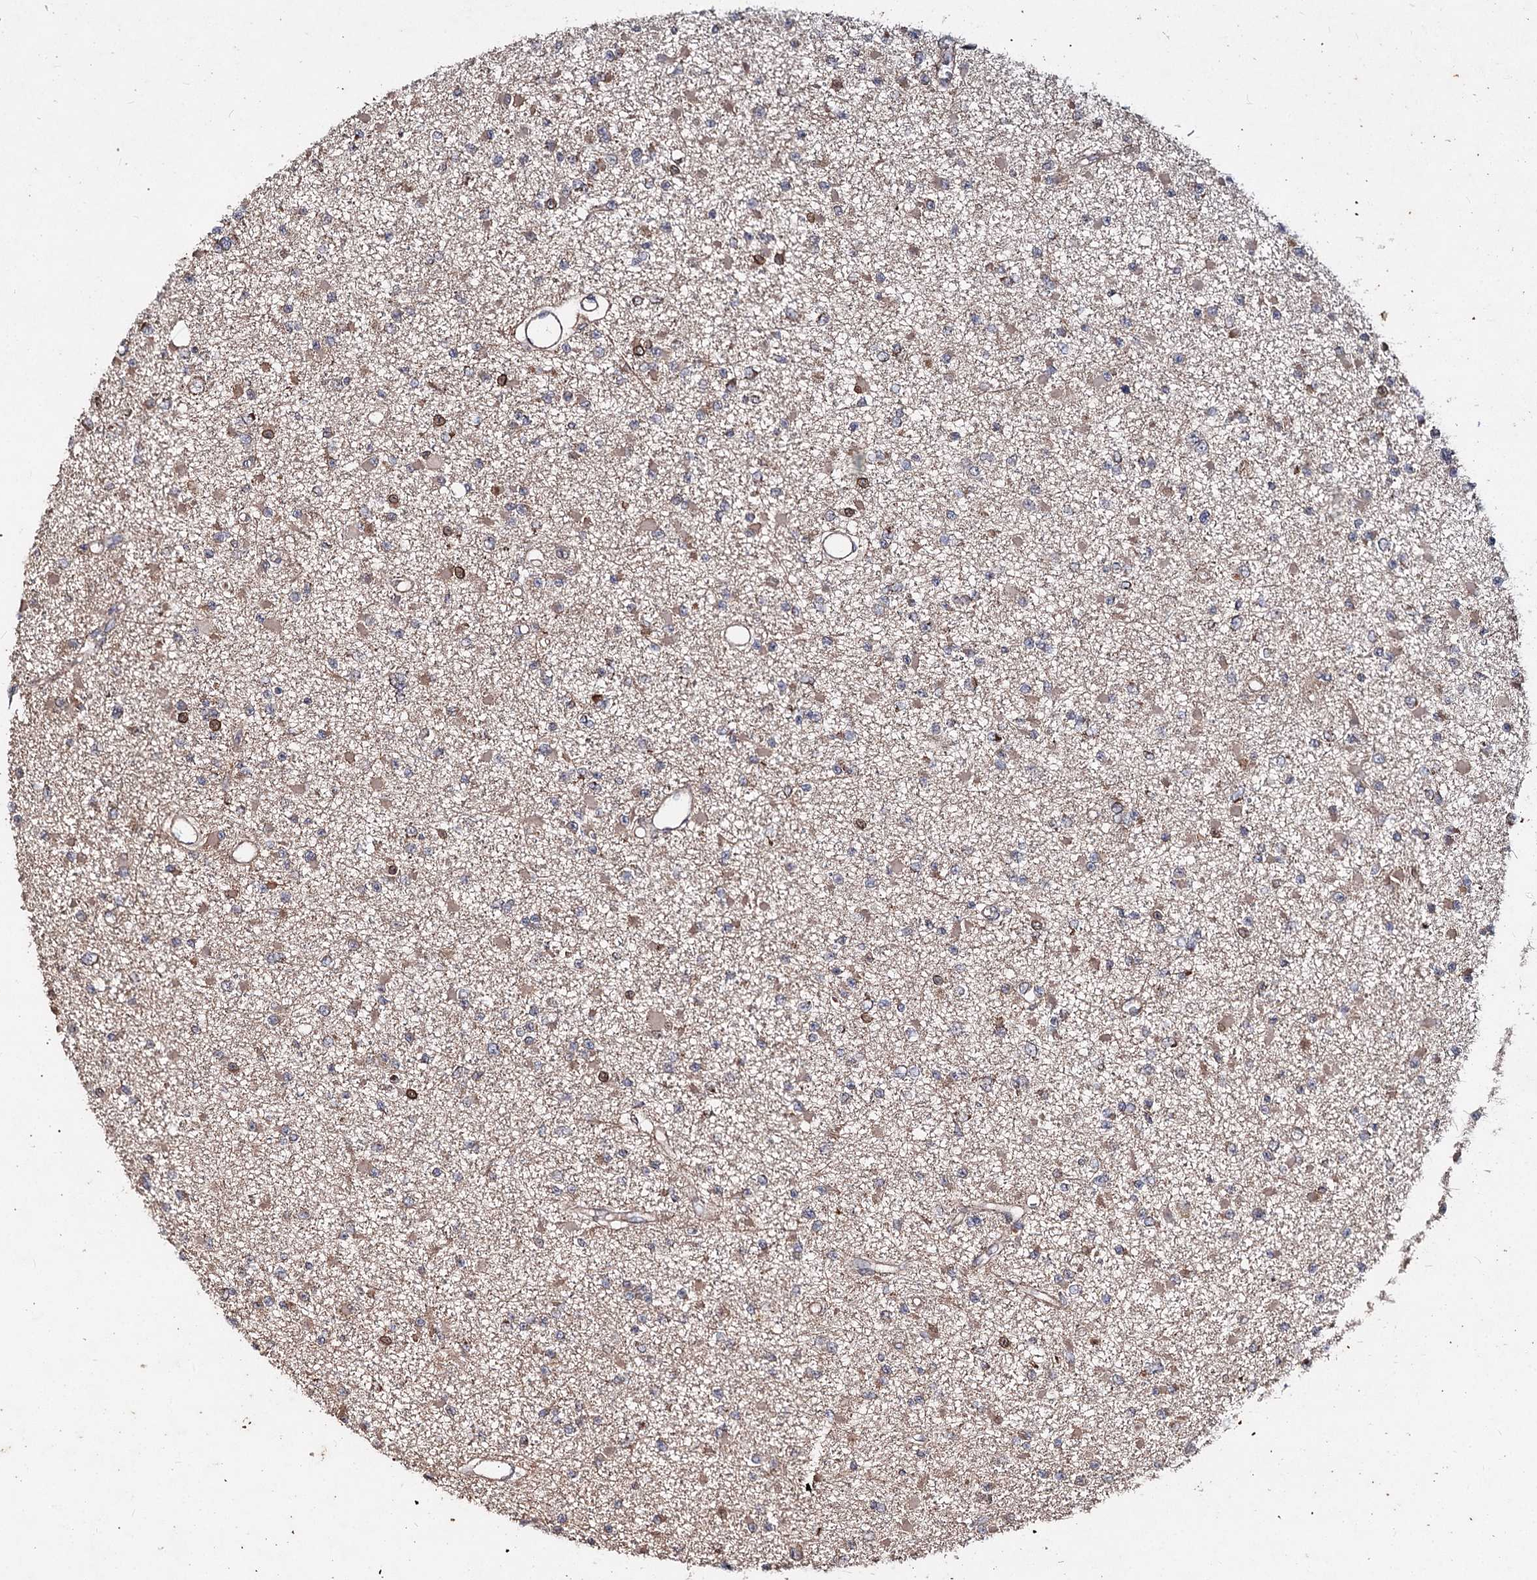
{"staining": {"intensity": "weak", "quantity": "25%-75%", "location": "cytoplasmic/membranous"}, "tissue": "glioma", "cell_type": "Tumor cells", "image_type": "cancer", "snomed": [{"axis": "morphology", "description": "Glioma, malignant, Low grade"}, {"axis": "topography", "description": "Brain"}], "caption": "The photomicrograph demonstrates immunohistochemical staining of malignant glioma (low-grade). There is weak cytoplasmic/membranous staining is appreciated in approximately 25%-75% of tumor cells.", "gene": "MINDY3", "patient": {"sex": "female", "age": 22}}